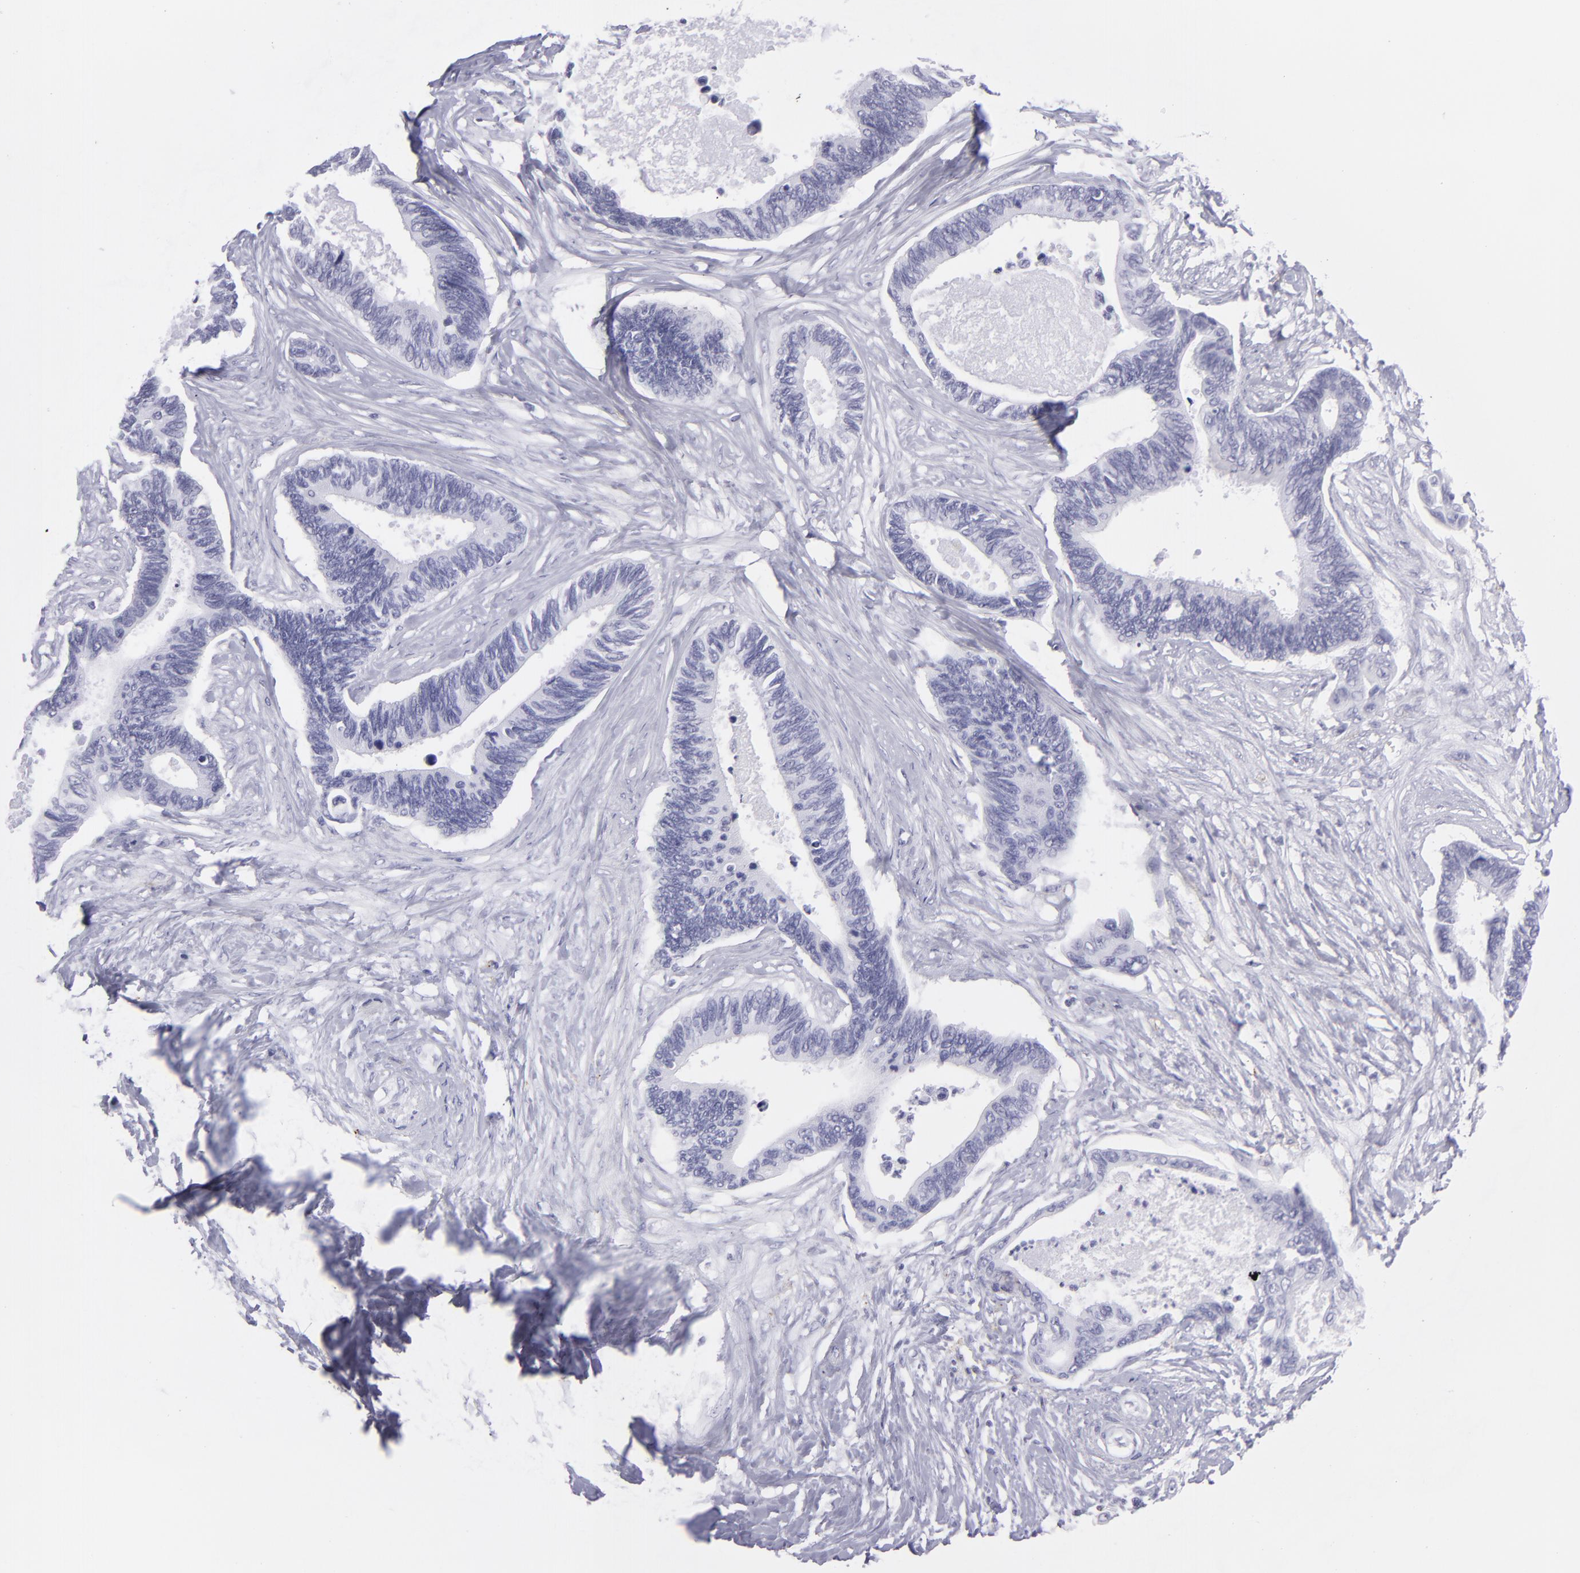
{"staining": {"intensity": "negative", "quantity": "none", "location": "none"}, "tissue": "pancreatic cancer", "cell_type": "Tumor cells", "image_type": "cancer", "snomed": [{"axis": "morphology", "description": "Adenocarcinoma, NOS"}, {"axis": "topography", "description": "Pancreas"}], "caption": "The micrograph displays no significant positivity in tumor cells of pancreatic cancer (adenocarcinoma). The staining is performed using DAB (3,3'-diaminobenzidine) brown chromogen with nuclei counter-stained in using hematoxylin.", "gene": "SELPLG", "patient": {"sex": "female", "age": 70}}